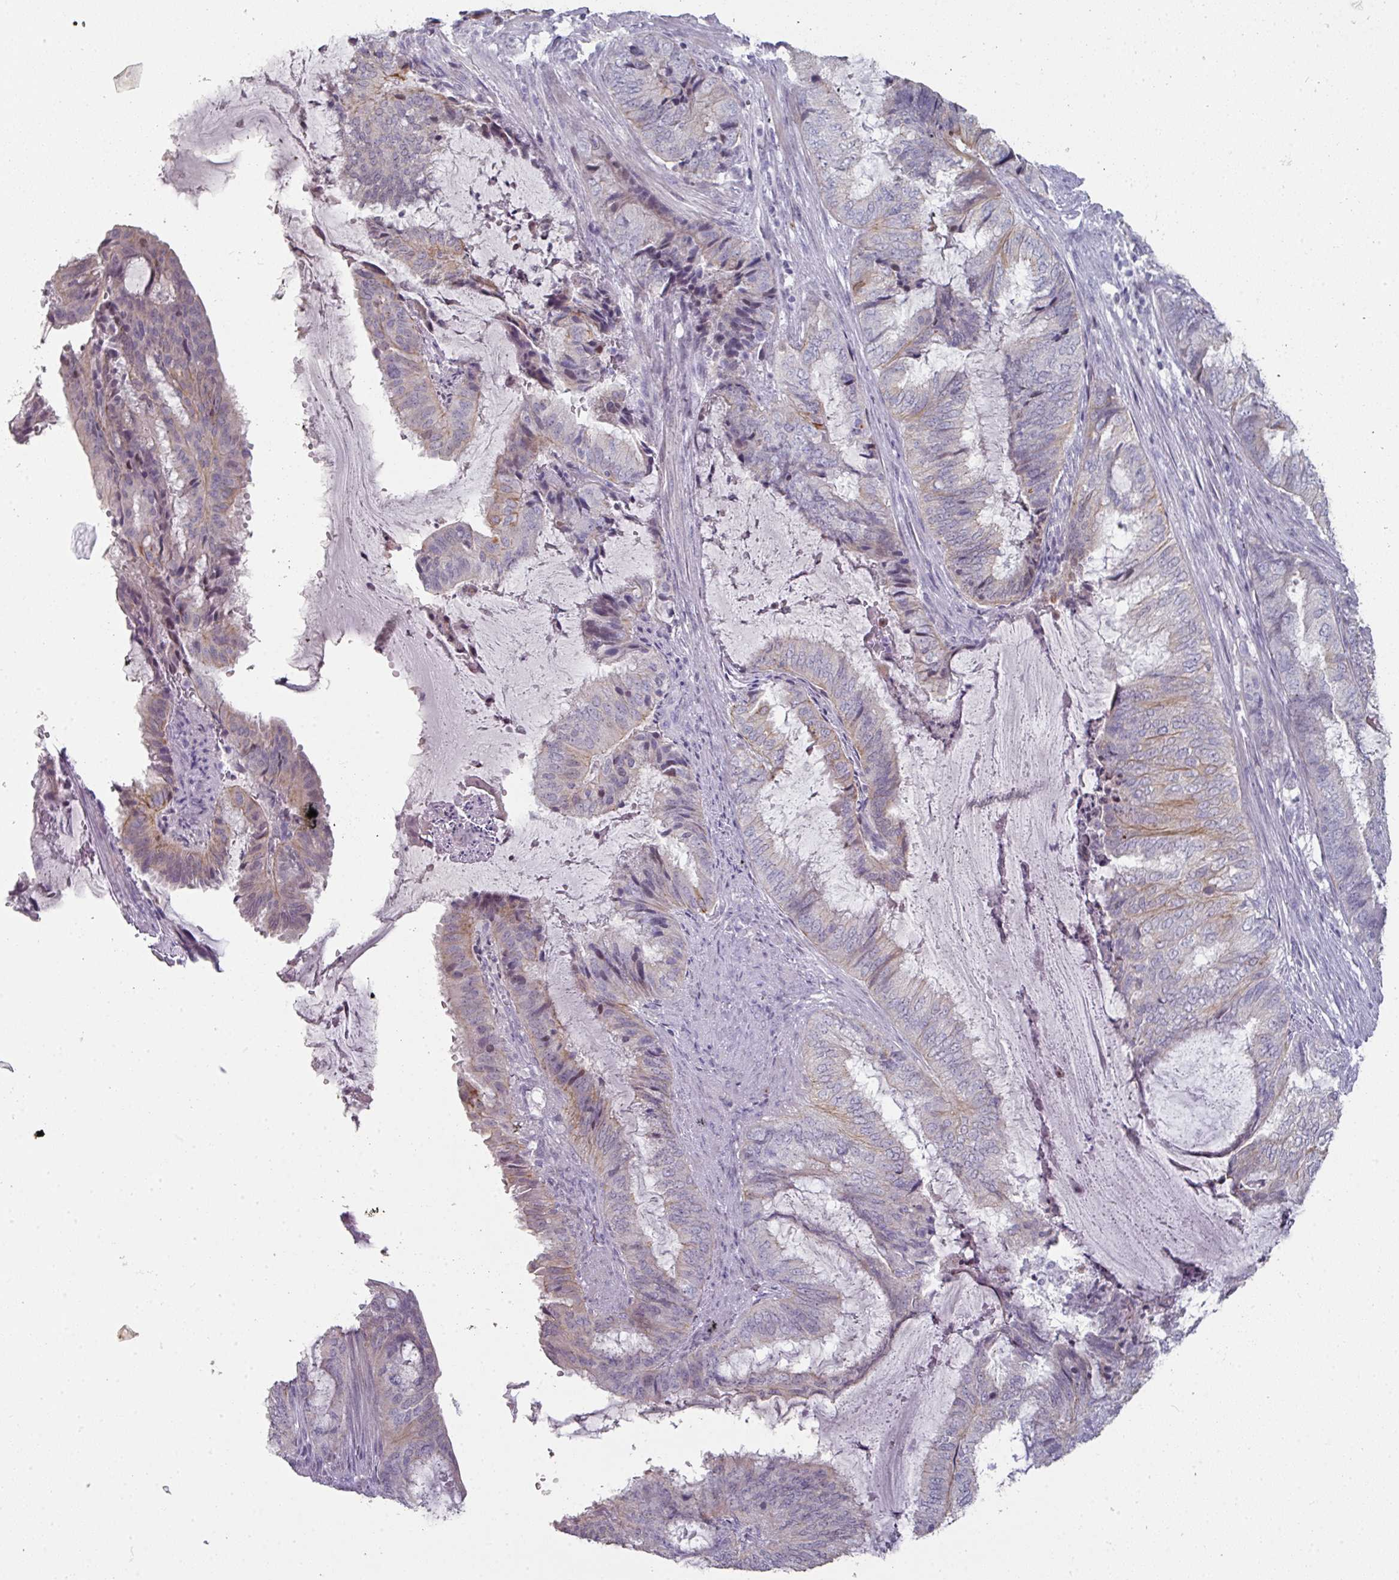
{"staining": {"intensity": "weak", "quantity": "<25%", "location": "cytoplasmic/membranous"}, "tissue": "endometrial cancer", "cell_type": "Tumor cells", "image_type": "cancer", "snomed": [{"axis": "morphology", "description": "Adenocarcinoma, NOS"}, {"axis": "topography", "description": "Endometrium"}], "caption": "IHC image of endometrial cancer (adenocarcinoma) stained for a protein (brown), which shows no staining in tumor cells.", "gene": "GTF2H3", "patient": {"sex": "female", "age": 51}}